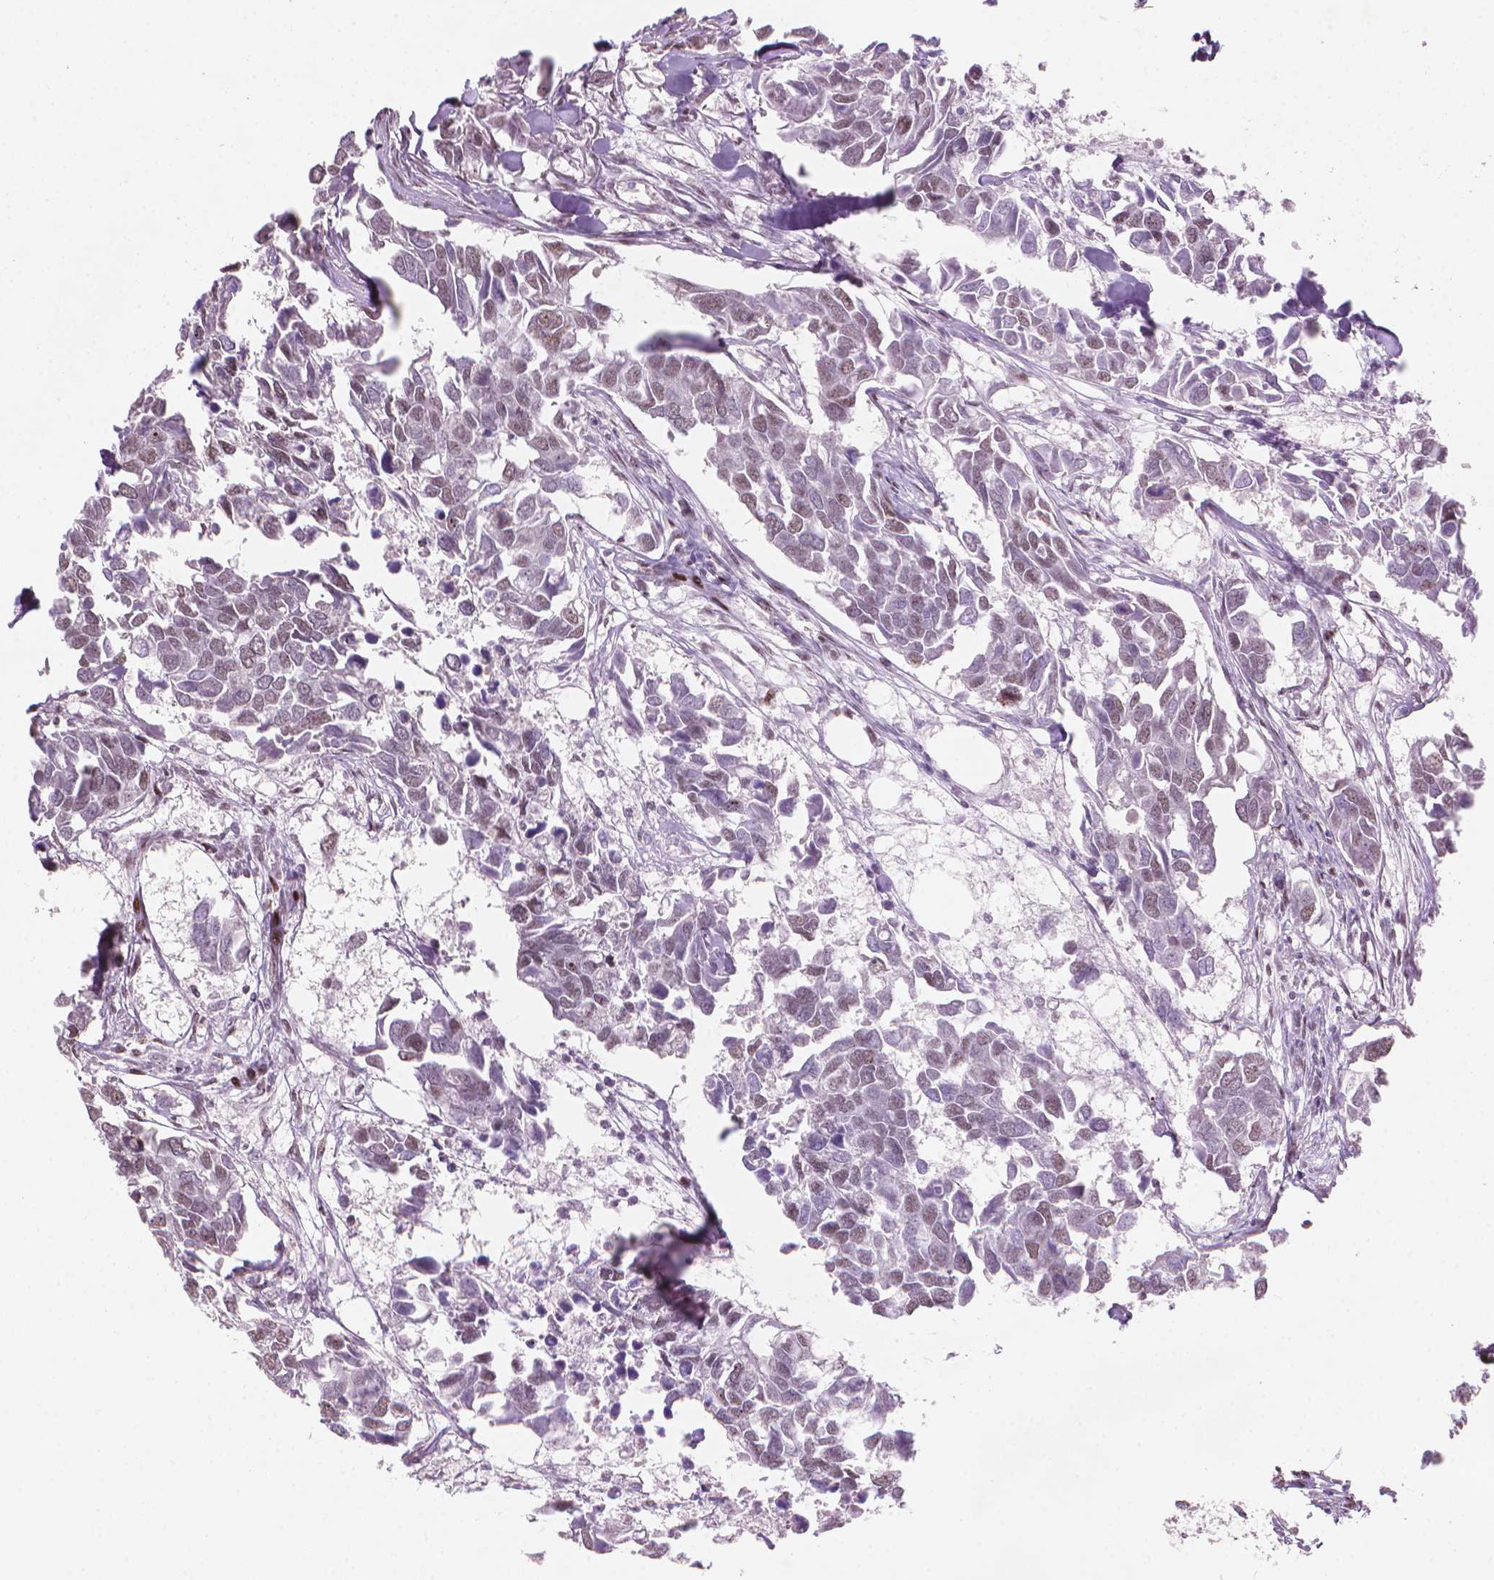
{"staining": {"intensity": "weak", "quantity": "25%-75%", "location": "nuclear"}, "tissue": "breast cancer", "cell_type": "Tumor cells", "image_type": "cancer", "snomed": [{"axis": "morphology", "description": "Duct carcinoma"}, {"axis": "topography", "description": "Breast"}], "caption": "Weak nuclear protein positivity is appreciated in about 25%-75% of tumor cells in breast cancer (invasive ductal carcinoma).", "gene": "HES7", "patient": {"sex": "female", "age": 83}}